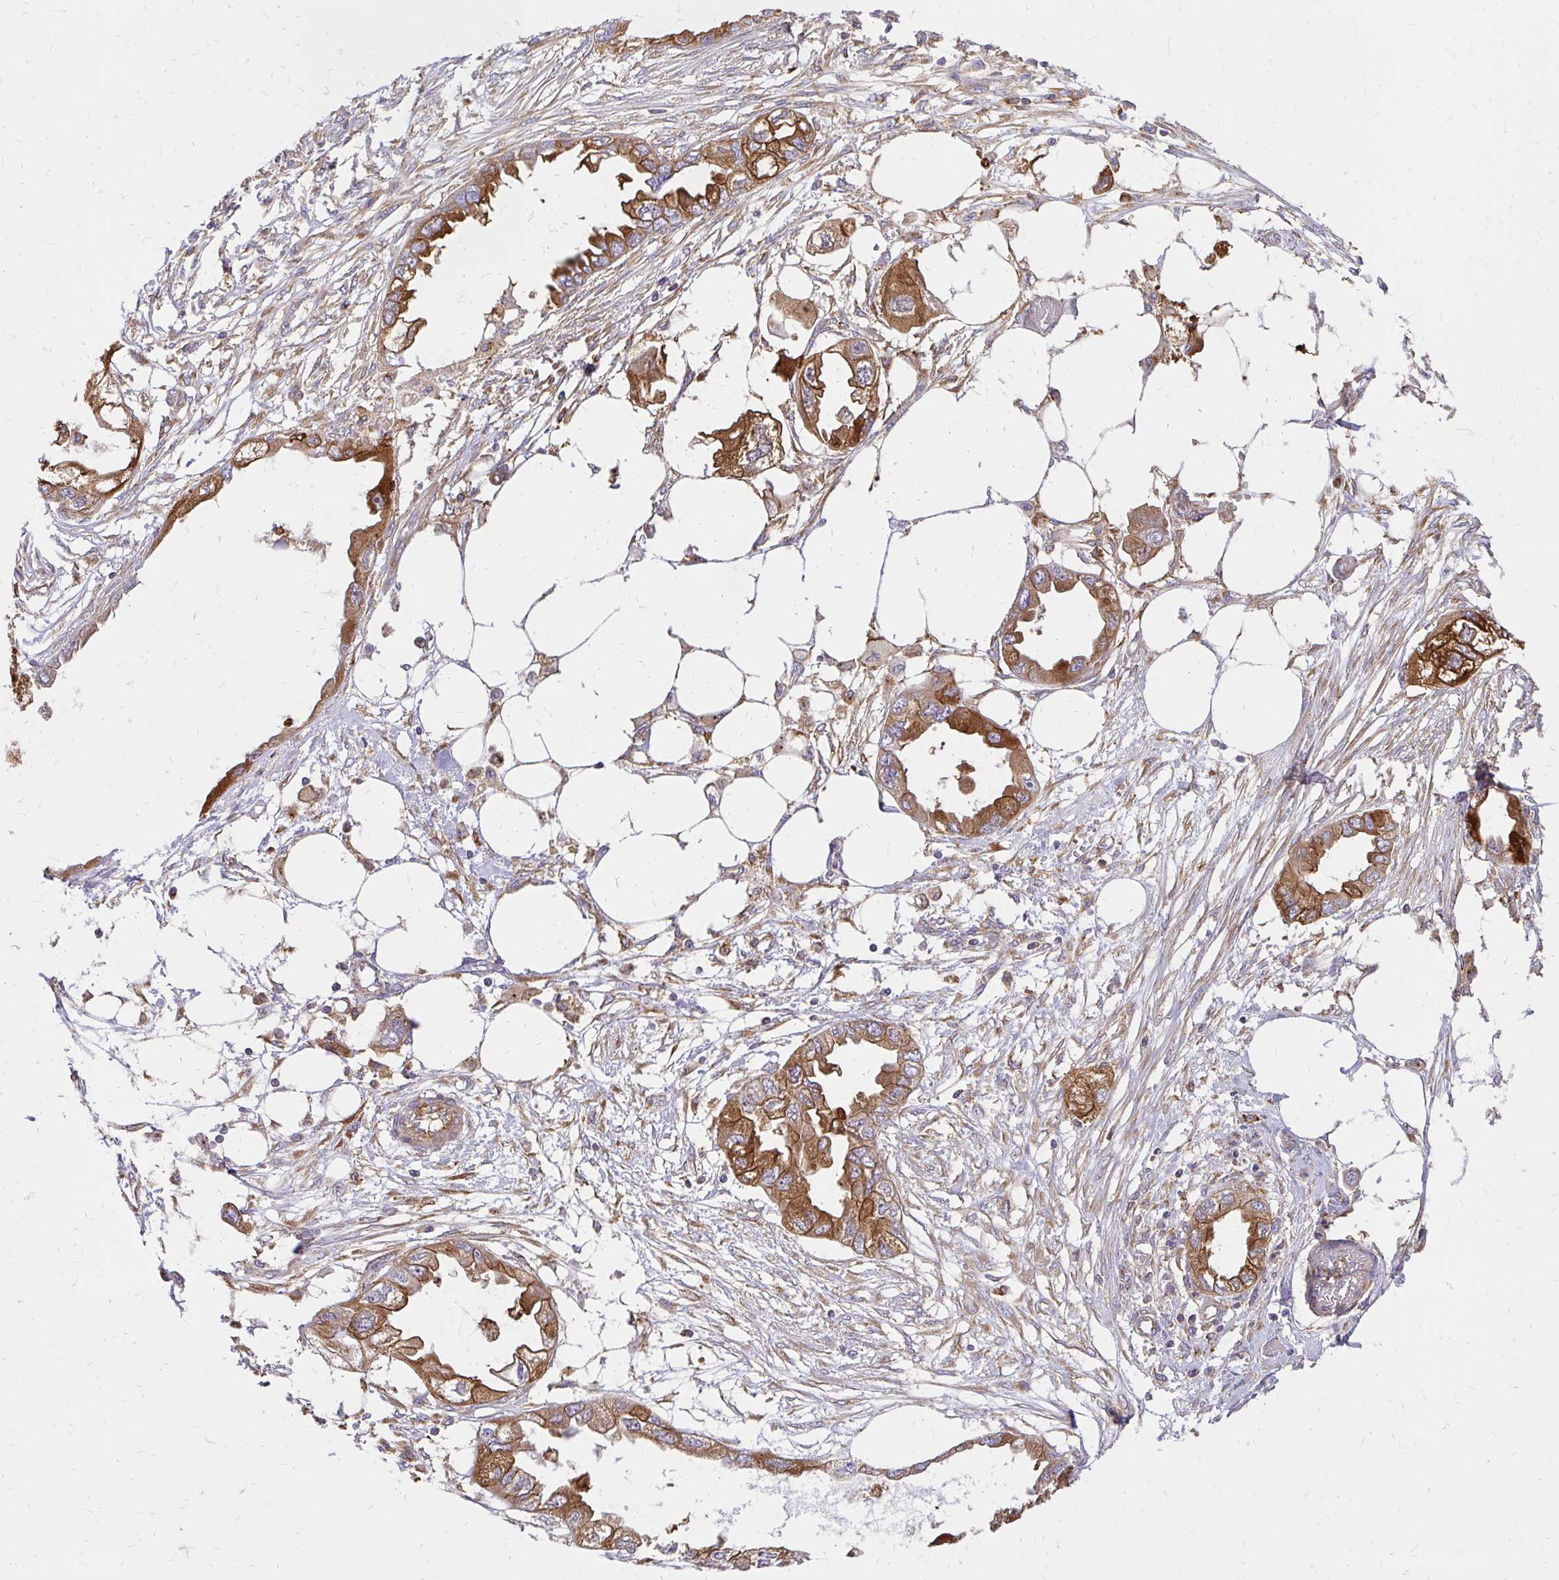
{"staining": {"intensity": "strong", "quantity": ">75%", "location": "cytoplasmic/membranous"}, "tissue": "endometrial cancer", "cell_type": "Tumor cells", "image_type": "cancer", "snomed": [{"axis": "morphology", "description": "Adenocarcinoma, NOS"}, {"axis": "morphology", "description": "Adenocarcinoma, metastatic, NOS"}, {"axis": "topography", "description": "Adipose tissue"}, {"axis": "topography", "description": "Endometrium"}], "caption": "IHC micrograph of neoplastic tissue: human adenocarcinoma (endometrial) stained using immunohistochemistry displays high levels of strong protein expression localized specifically in the cytoplasmic/membranous of tumor cells, appearing as a cytoplasmic/membranous brown color.", "gene": "ABCB10", "patient": {"sex": "female", "age": 67}}